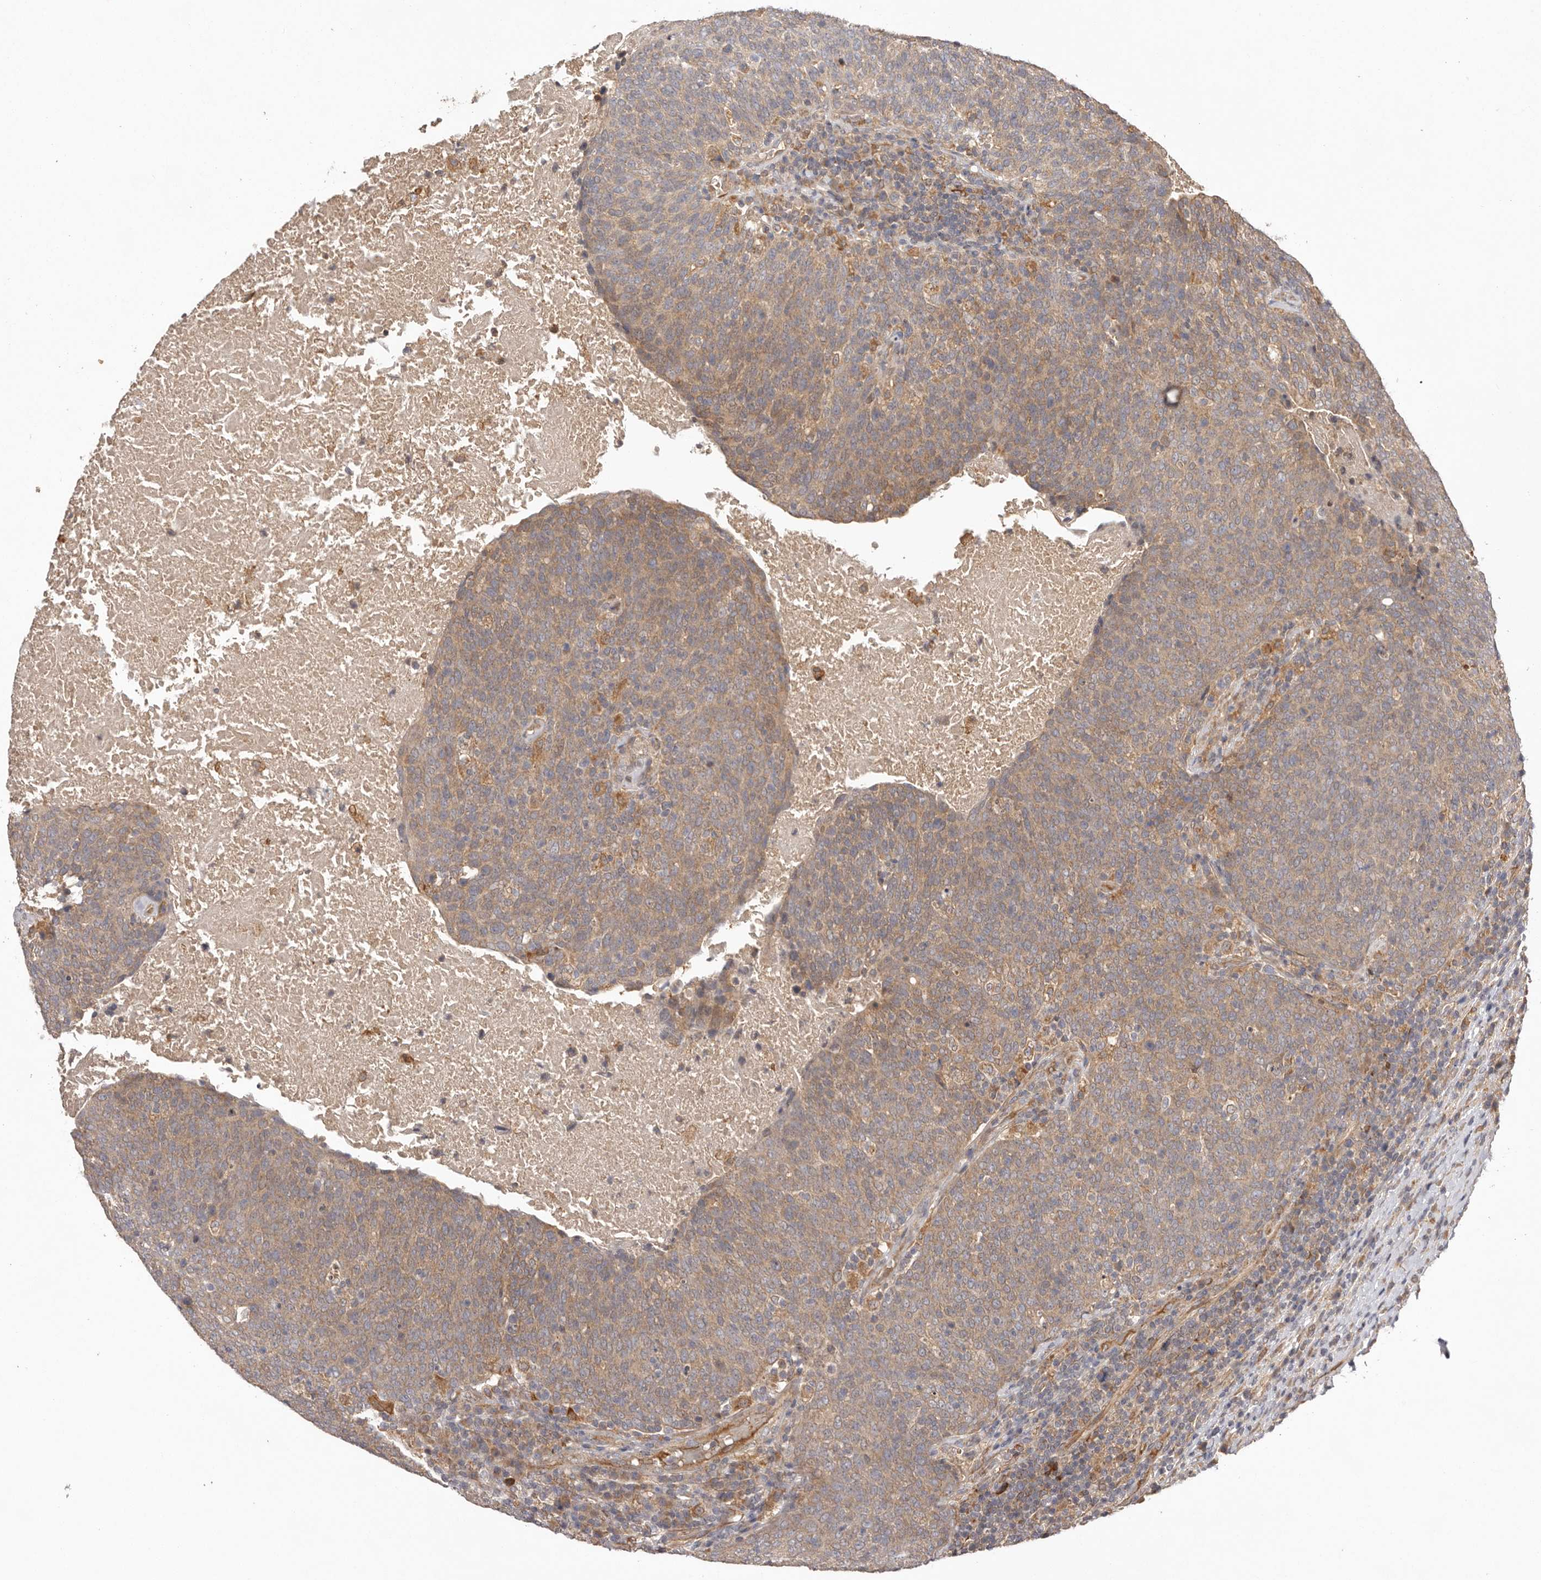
{"staining": {"intensity": "moderate", "quantity": ">75%", "location": "cytoplasmic/membranous"}, "tissue": "head and neck cancer", "cell_type": "Tumor cells", "image_type": "cancer", "snomed": [{"axis": "morphology", "description": "Squamous cell carcinoma, NOS"}, {"axis": "morphology", "description": "Squamous cell carcinoma, metastatic, NOS"}, {"axis": "topography", "description": "Lymph node"}, {"axis": "topography", "description": "Head-Neck"}], "caption": "Protein analysis of head and neck cancer (squamous cell carcinoma) tissue exhibits moderate cytoplasmic/membranous expression in about >75% of tumor cells.", "gene": "UBR2", "patient": {"sex": "male", "age": 62}}